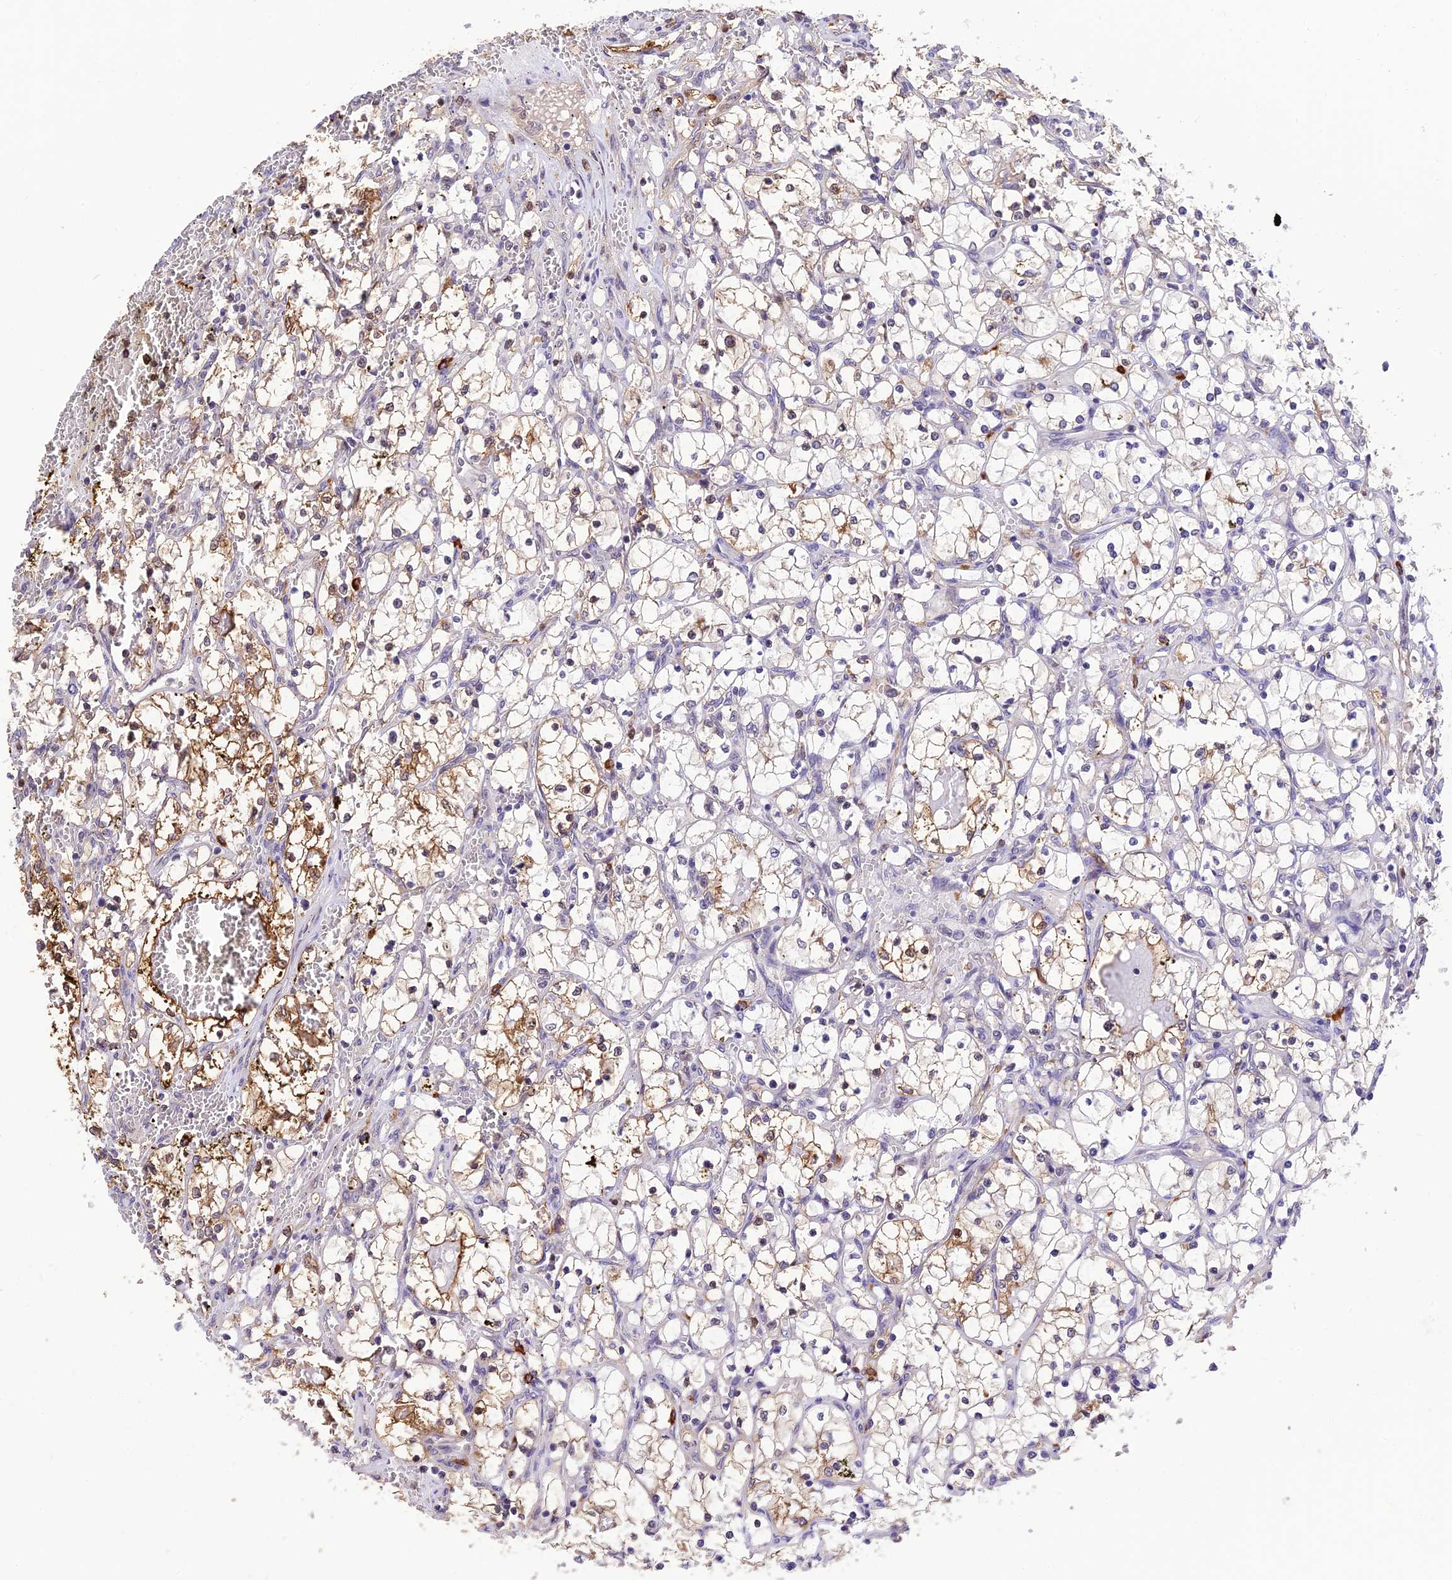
{"staining": {"intensity": "moderate", "quantity": "25%-75%", "location": "cytoplasmic/membranous"}, "tissue": "renal cancer", "cell_type": "Tumor cells", "image_type": "cancer", "snomed": [{"axis": "morphology", "description": "Adenocarcinoma, NOS"}, {"axis": "topography", "description": "Kidney"}], "caption": "Brown immunohistochemical staining in human adenocarcinoma (renal) exhibits moderate cytoplasmic/membranous staining in approximately 25%-75% of tumor cells.", "gene": "MNS1", "patient": {"sex": "female", "age": 69}}